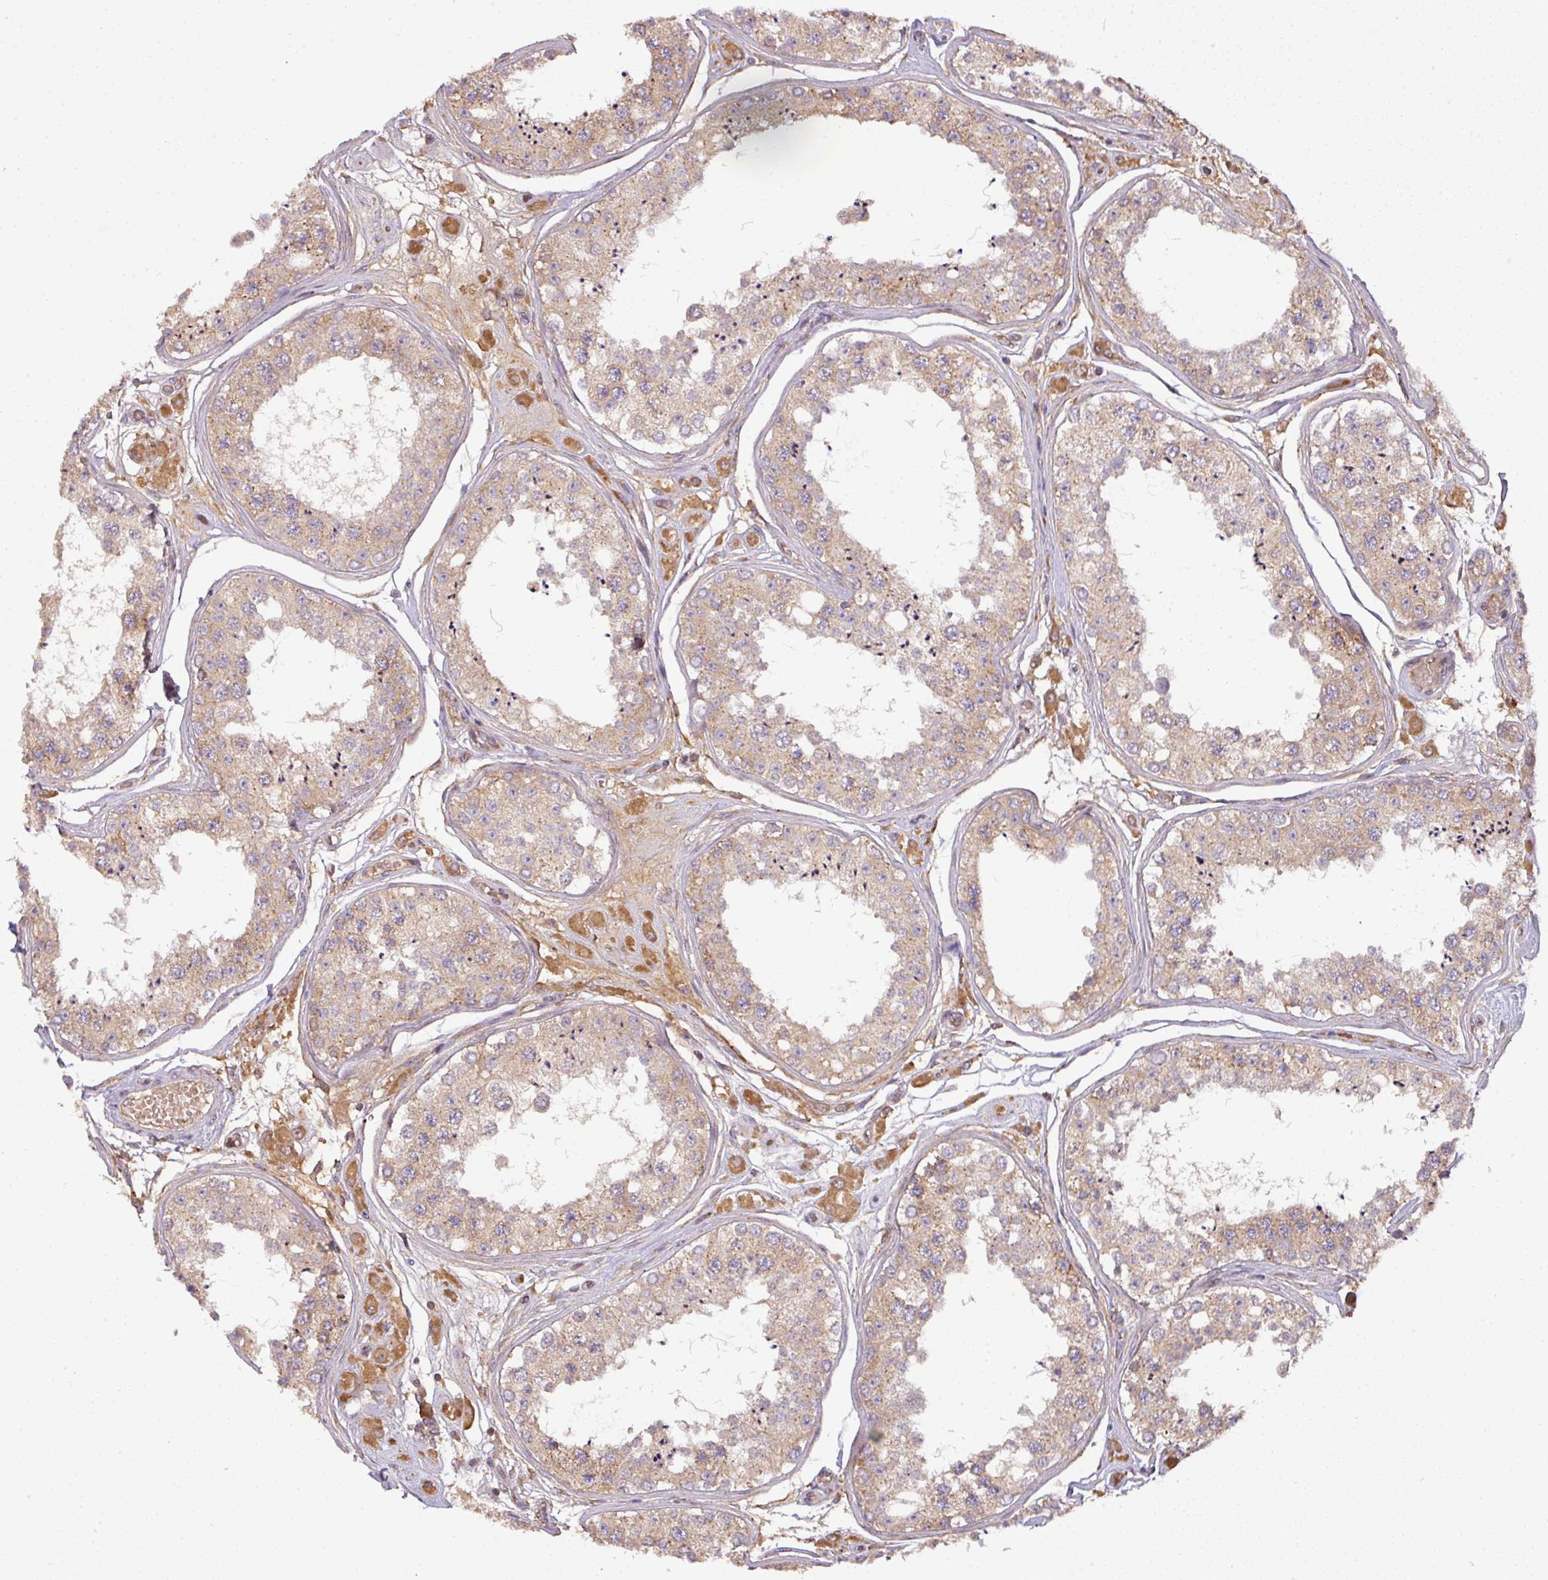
{"staining": {"intensity": "weak", "quantity": ">75%", "location": "cytoplasmic/membranous"}, "tissue": "testis", "cell_type": "Cells in seminiferous ducts", "image_type": "normal", "snomed": [{"axis": "morphology", "description": "Normal tissue, NOS"}, {"axis": "topography", "description": "Testis"}], "caption": "Cells in seminiferous ducts display low levels of weak cytoplasmic/membranous expression in about >75% of cells in unremarkable human testis.", "gene": "GALP", "patient": {"sex": "male", "age": 25}}